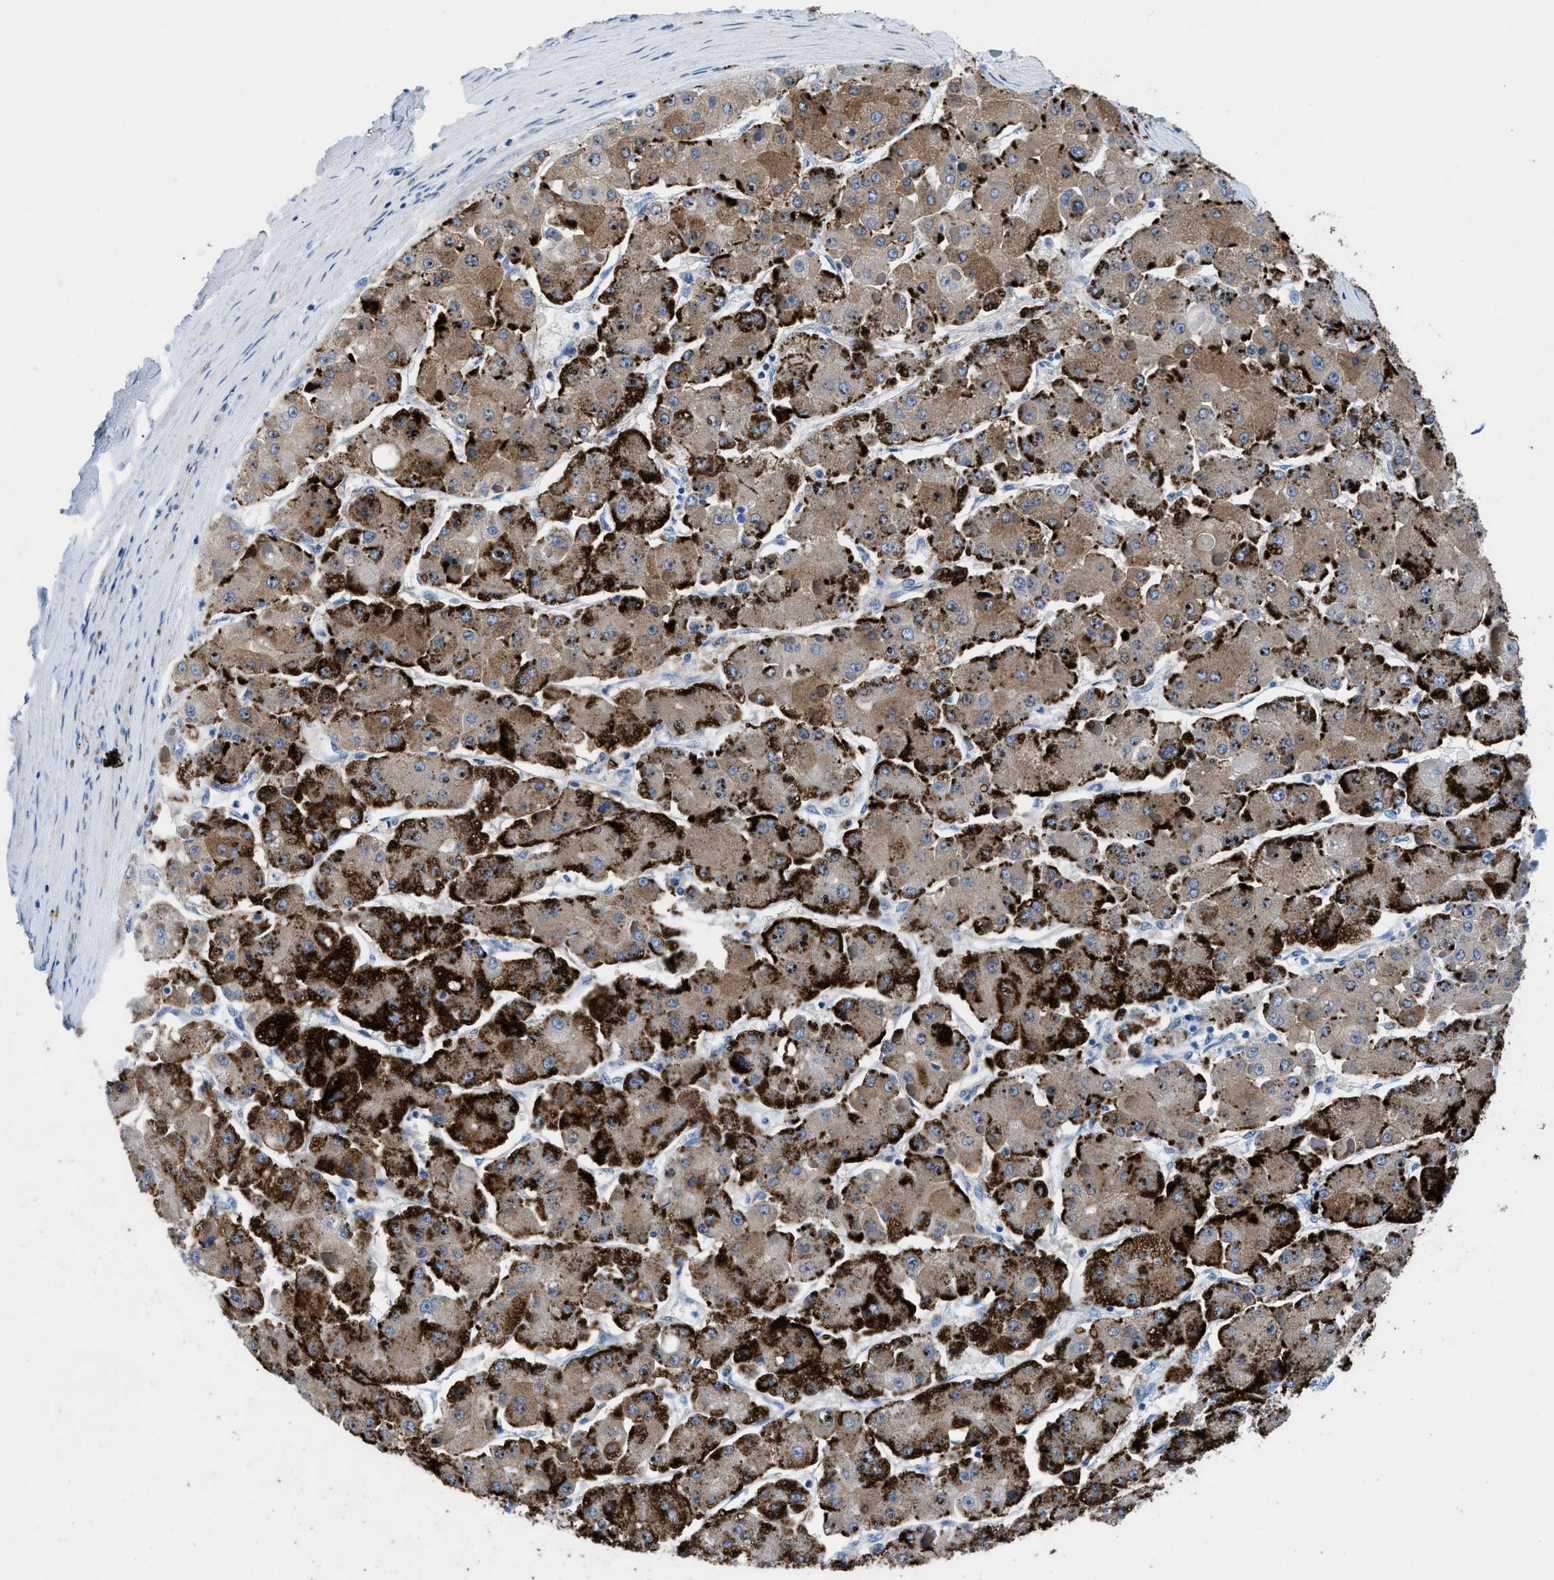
{"staining": {"intensity": "strong", "quantity": ">75%", "location": "cytoplasmic/membranous"}, "tissue": "liver cancer", "cell_type": "Tumor cells", "image_type": "cancer", "snomed": [{"axis": "morphology", "description": "Carcinoma, Hepatocellular, NOS"}, {"axis": "topography", "description": "Liver"}], "caption": "IHC histopathology image of neoplastic tissue: human liver cancer (hepatocellular carcinoma) stained using immunohistochemistry demonstrates high levels of strong protein expression localized specifically in the cytoplasmic/membranous of tumor cells, appearing as a cytoplasmic/membranous brown color.", "gene": "UAP1", "patient": {"sex": "female", "age": 73}}